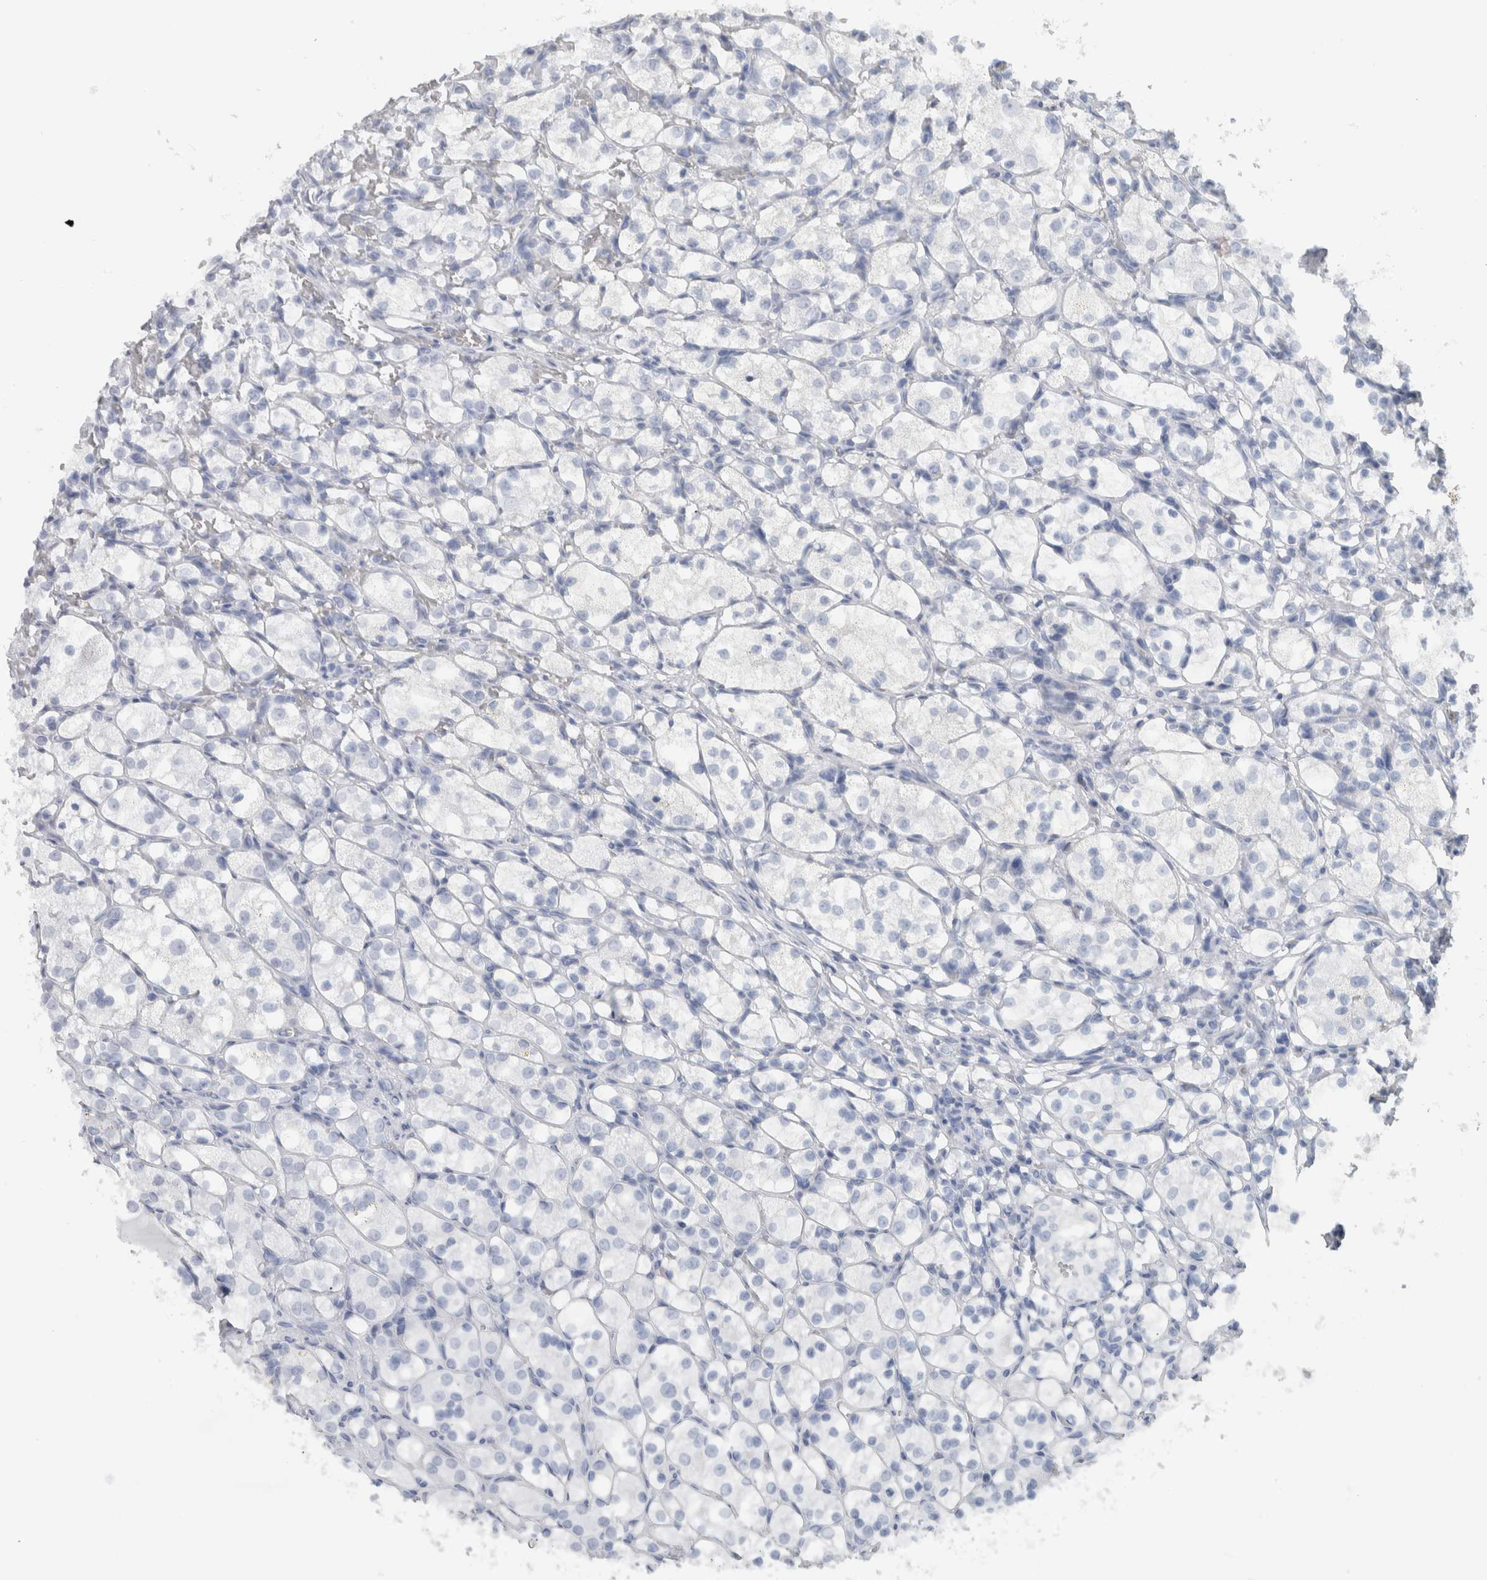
{"staining": {"intensity": "negative", "quantity": "none", "location": "none"}, "tissue": "renal cancer", "cell_type": "Tumor cells", "image_type": "cancer", "snomed": [{"axis": "morphology", "description": "Adenocarcinoma, NOS"}, {"axis": "topography", "description": "Kidney"}], "caption": "Immunohistochemistry (IHC) of human renal cancer (adenocarcinoma) exhibits no staining in tumor cells. (DAB (3,3'-diaminobenzidine) immunohistochemistry (IHC) visualized using brightfield microscopy, high magnification).", "gene": "NEFM", "patient": {"sex": "female", "age": 69}}